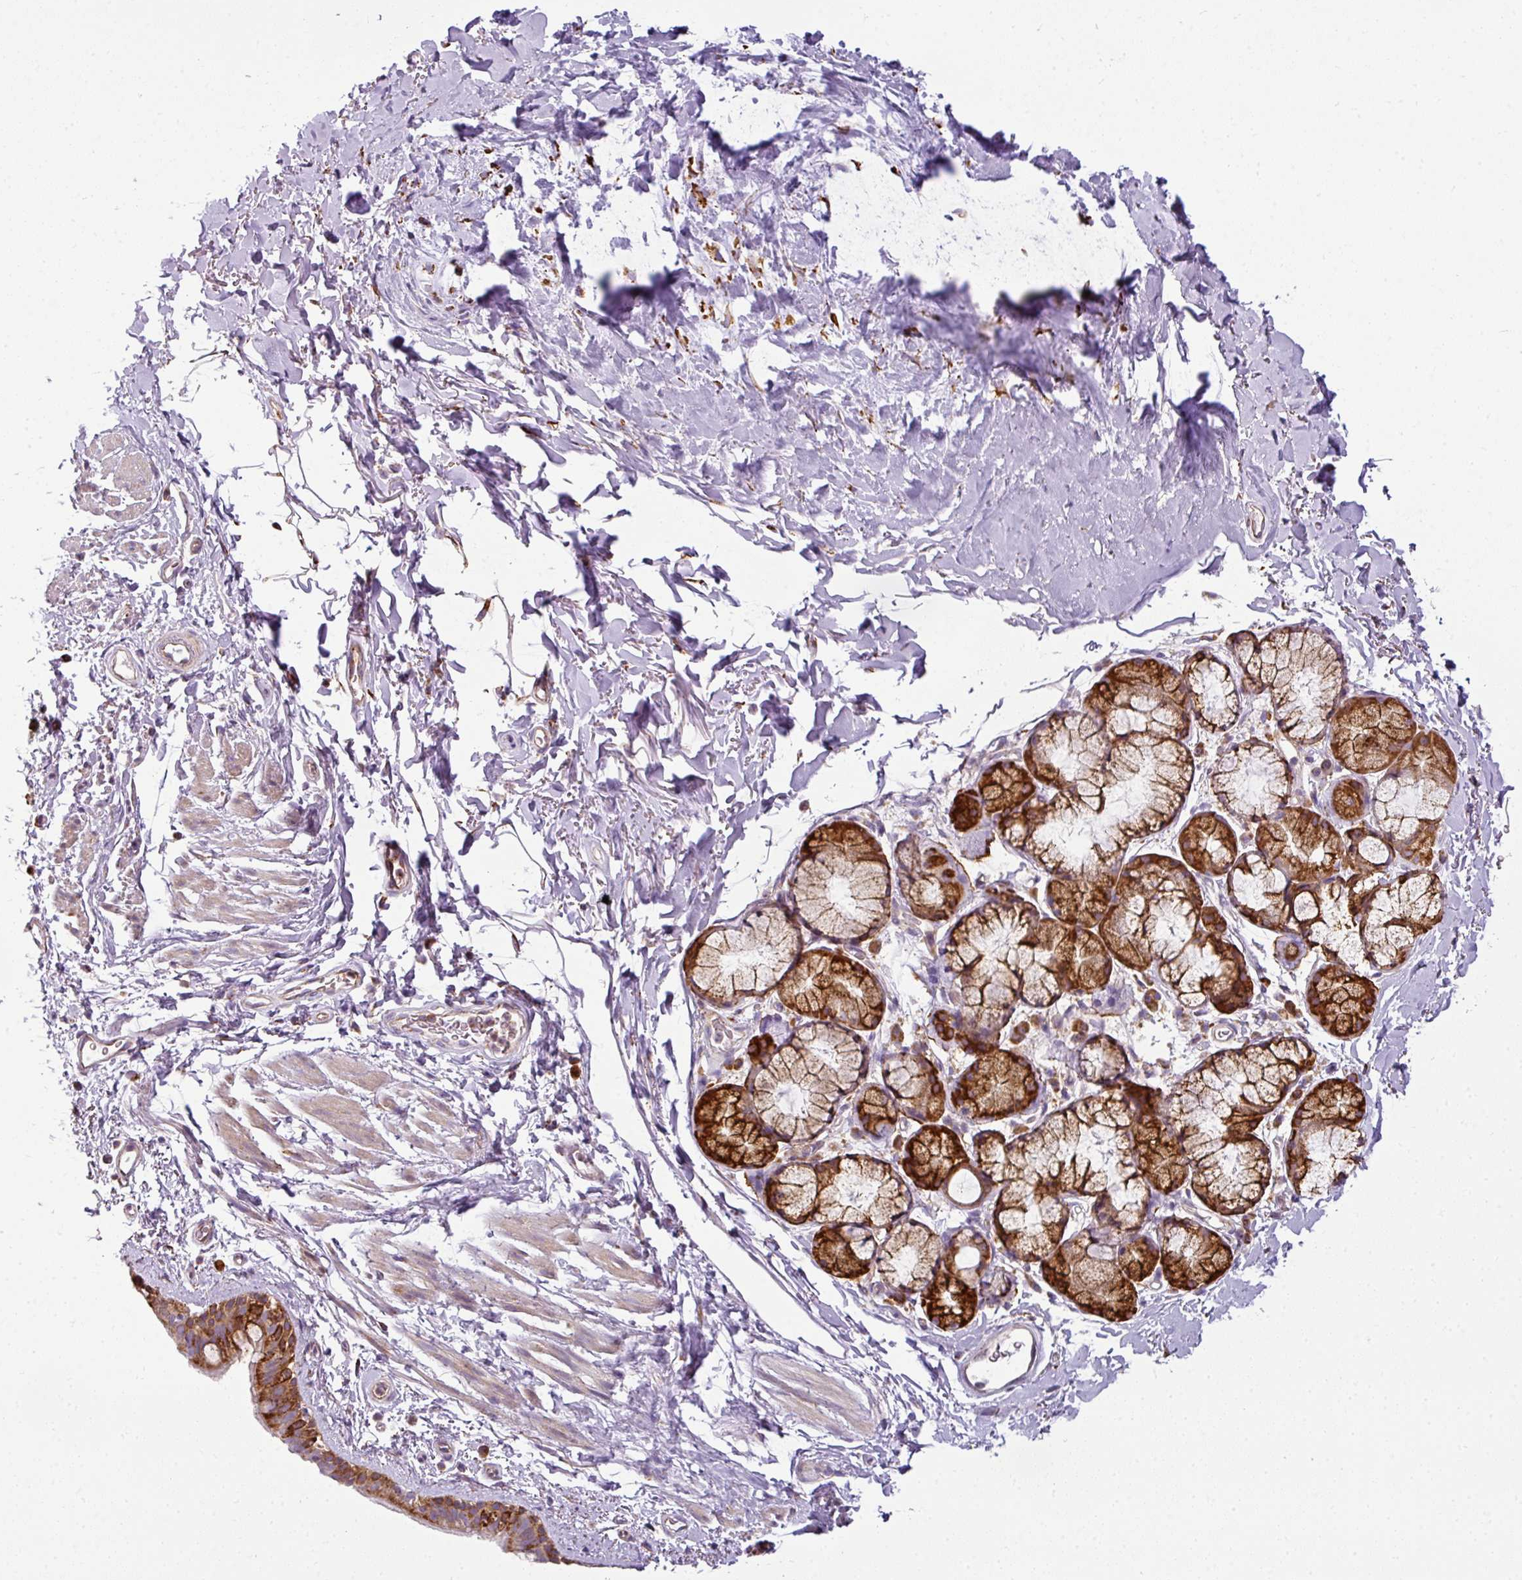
{"staining": {"intensity": "strong", "quantity": ">75%", "location": "cytoplasmic/membranous"}, "tissue": "bronchus", "cell_type": "Respiratory epithelial cells", "image_type": "normal", "snomed": [{"axis": "morphology", "description": "Normal tissue, NOS"}, {"axis": "morphology", "description": "Squamous cell carcinoma, NOS"}, {"axis": "topography", "description": "Bronchus"}, {"axis": "topography", "description": "Lung"}], "caption": "Immunohistochemistry of unremarkable bronchus exhibits high levels of strong cytoplasmic/membranous staining in approximately >75% of respiratory epithelial cells. Using DAB (3,3'-diaminobenzidine) (brown) and hematoxylin (blue) stains, captured at high magnification using brightfield microscopy.", "gene": "ANKRD18A", "patient": {"sex": "female", "age": 70}}